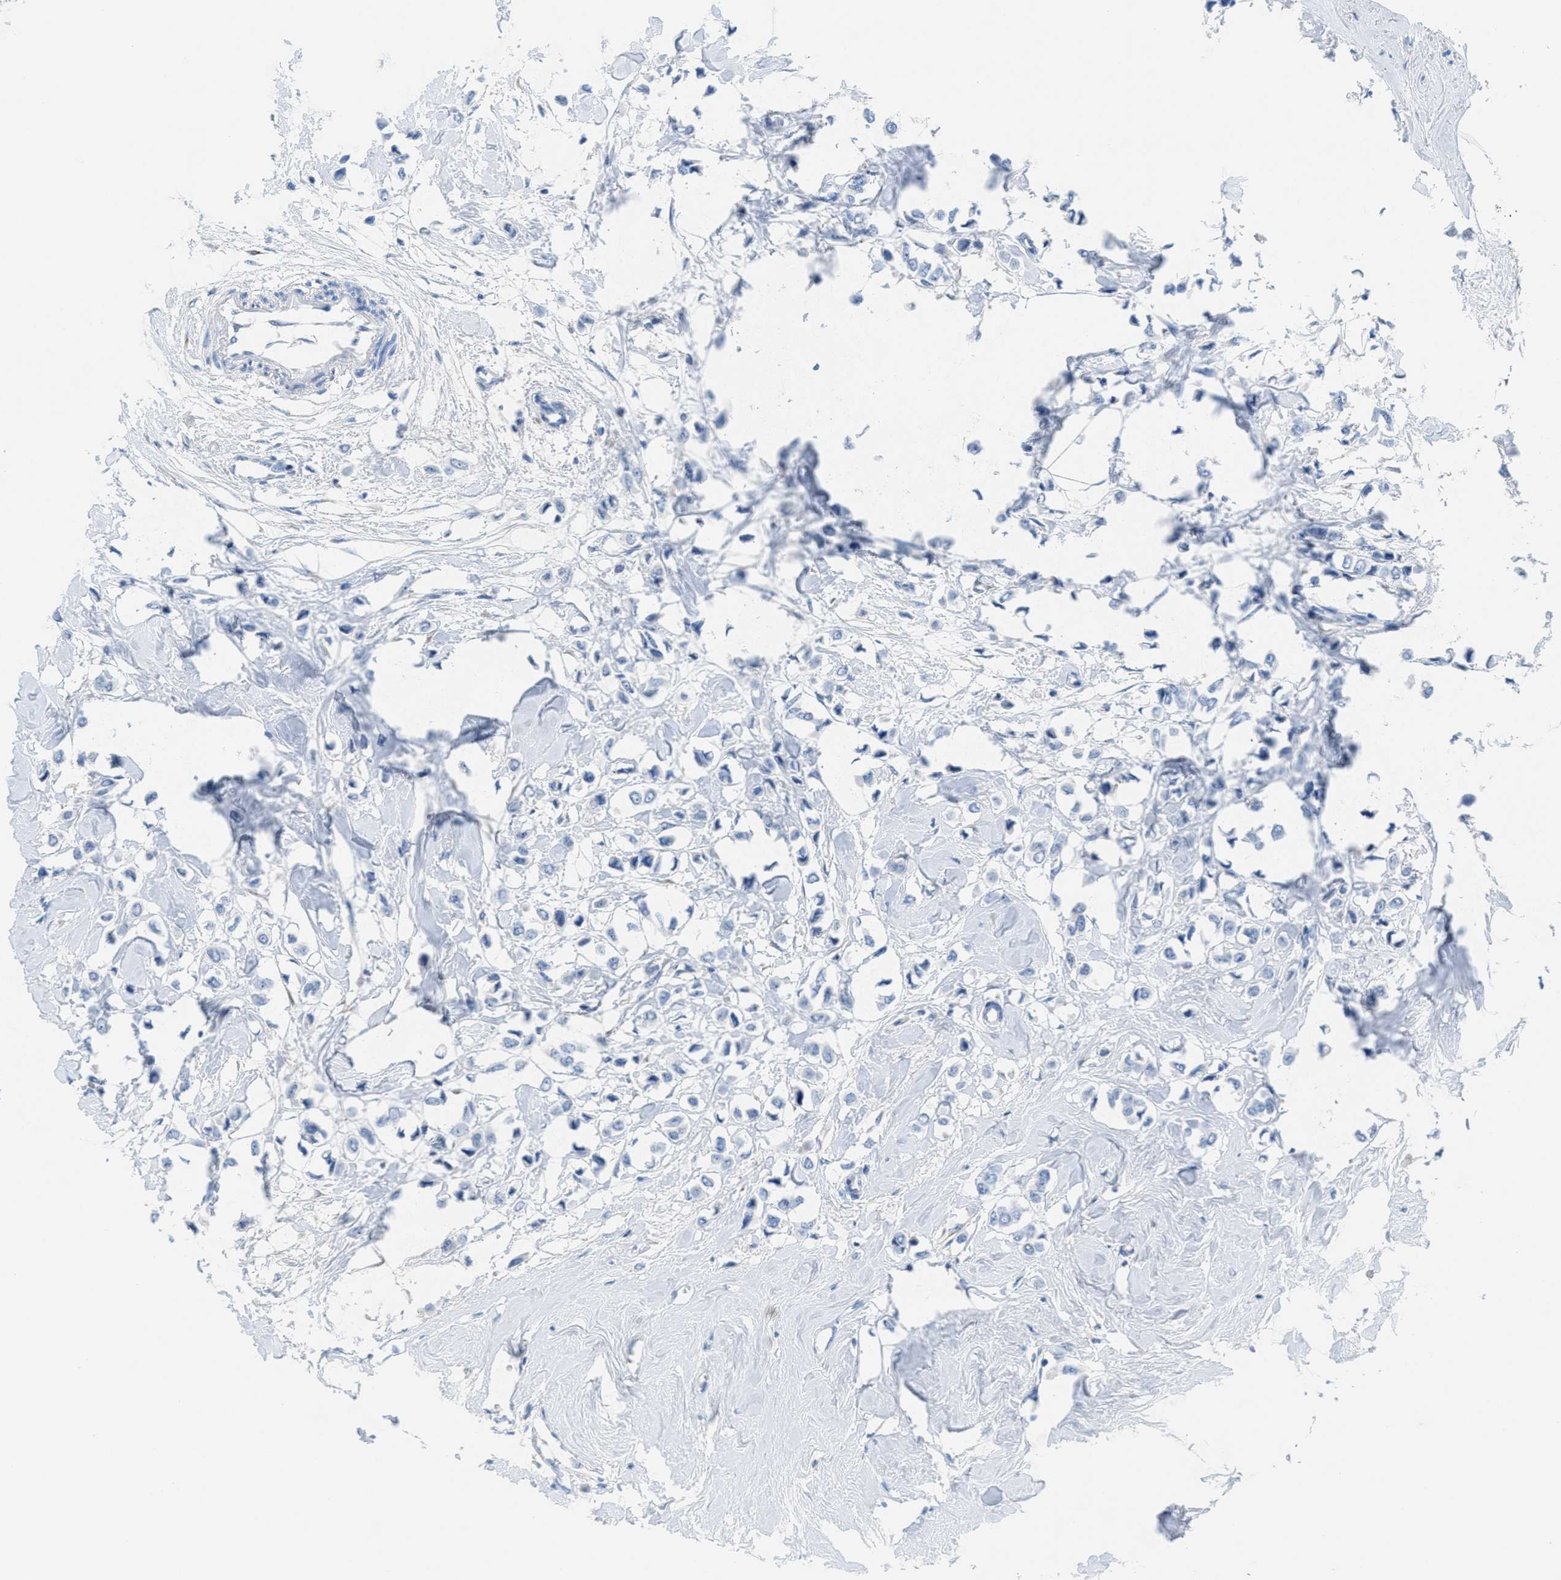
{"staining": {"intensity": "negative", "quantity": "none", "location": "none"}, "tissue": "breast cancer", "cell_type": "Tumor cells", "image_type": "cancer", "snomed": [{"axis": "morphology", "description": "Lobular carcinoma"}, {"axis": "topography", "description": "Breast"}], "caption": "IHC of human breast cancer (lobular carcinoma) shows no positivity in tumor cells.", "gene": "PTDSS1", "patient": {"sex": "female", "age": 51}}